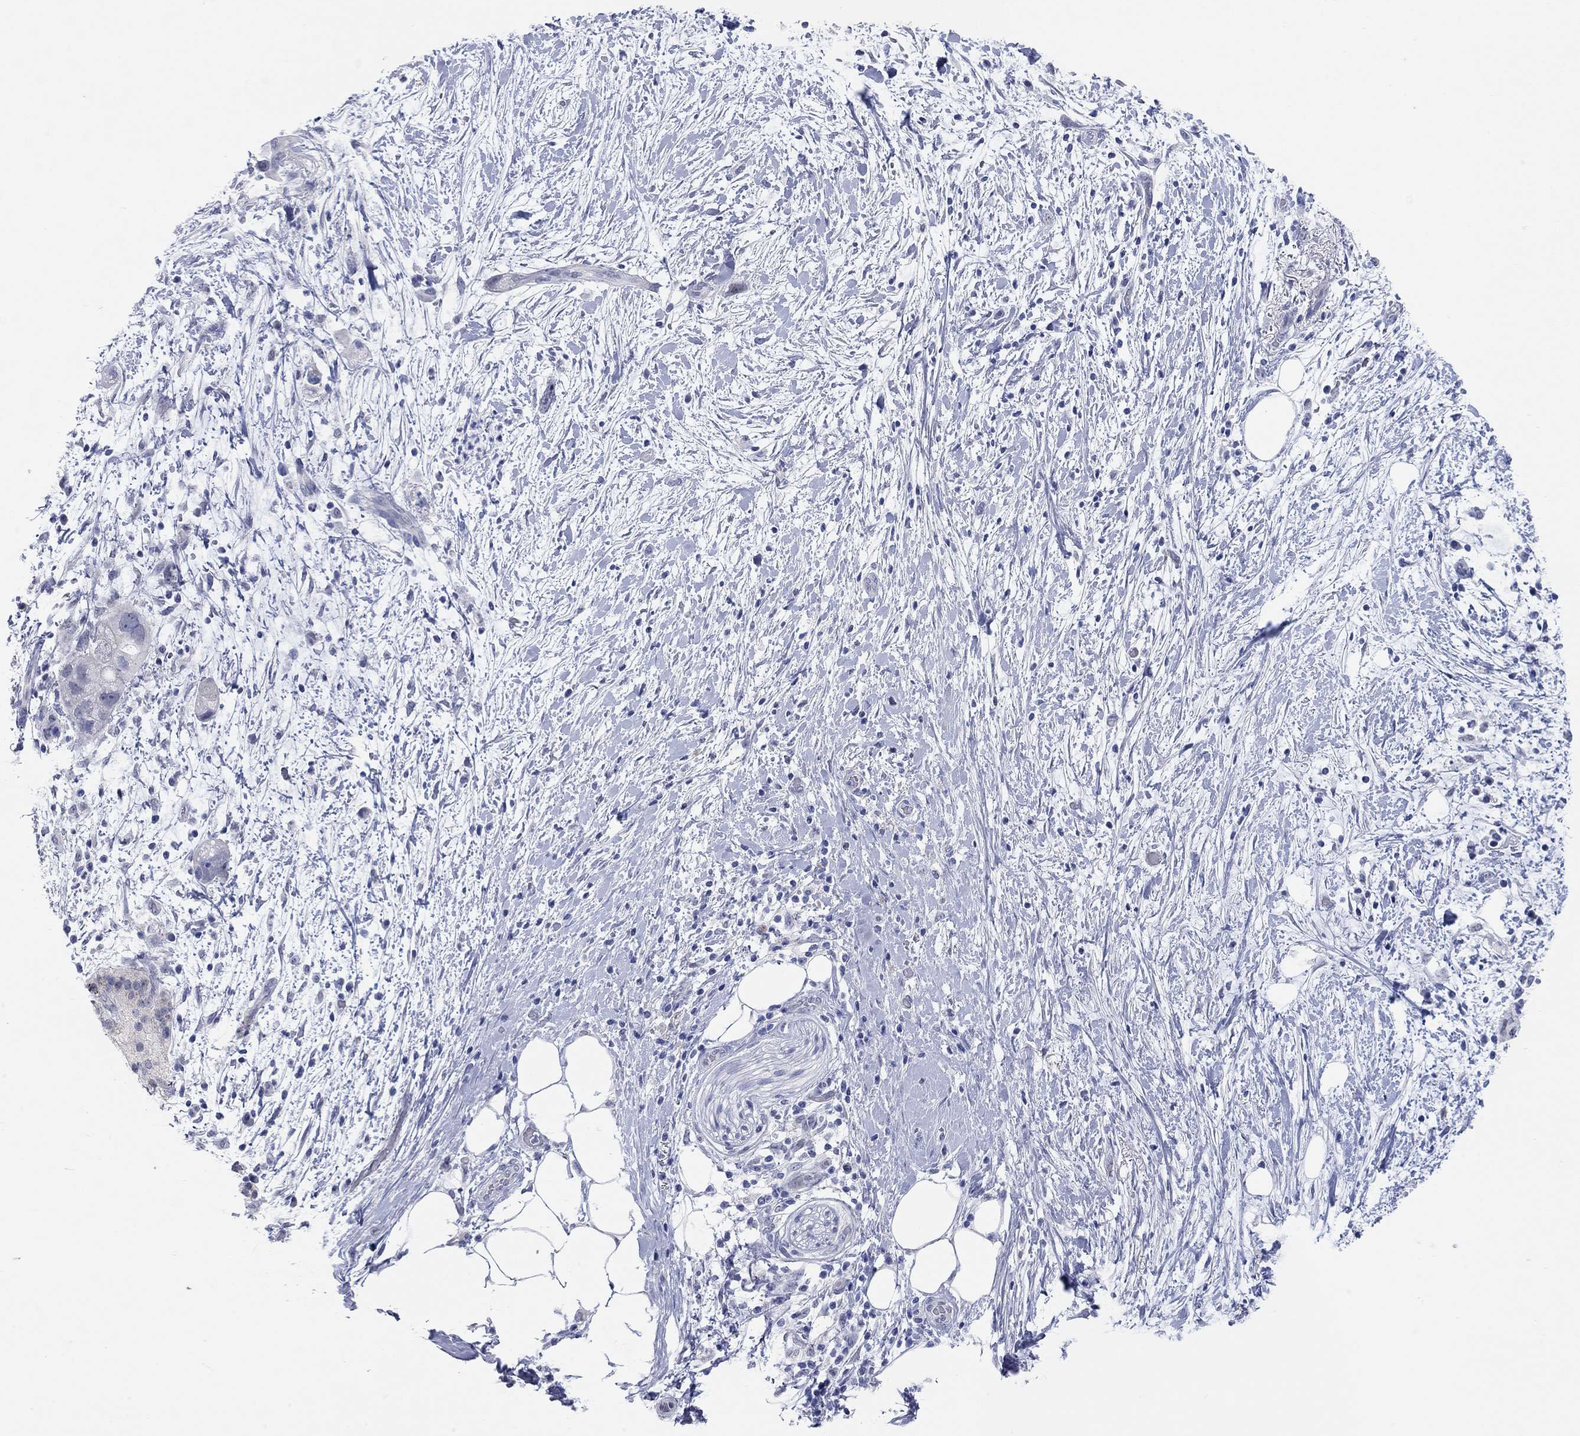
{"staining": {"intensity": "negative", "quantity": "none", "location": "none"}, "tissue": "pancreatic cancer", "cell_type": "Tumor cells", "image_type": "cancer", "snomed": [{"axis": "morphology", "description": "Adenocarcinoma, NOS"}, {"axis": "topography", "description": "Pancreas"}], "caption": "A histopathology image of pancreatic cancer (adenocarcinoma) stained for a protein displays no brown staining in tumor cells.", "gene": "WASF3", "patient": {"sex": "female", "age": 72}}